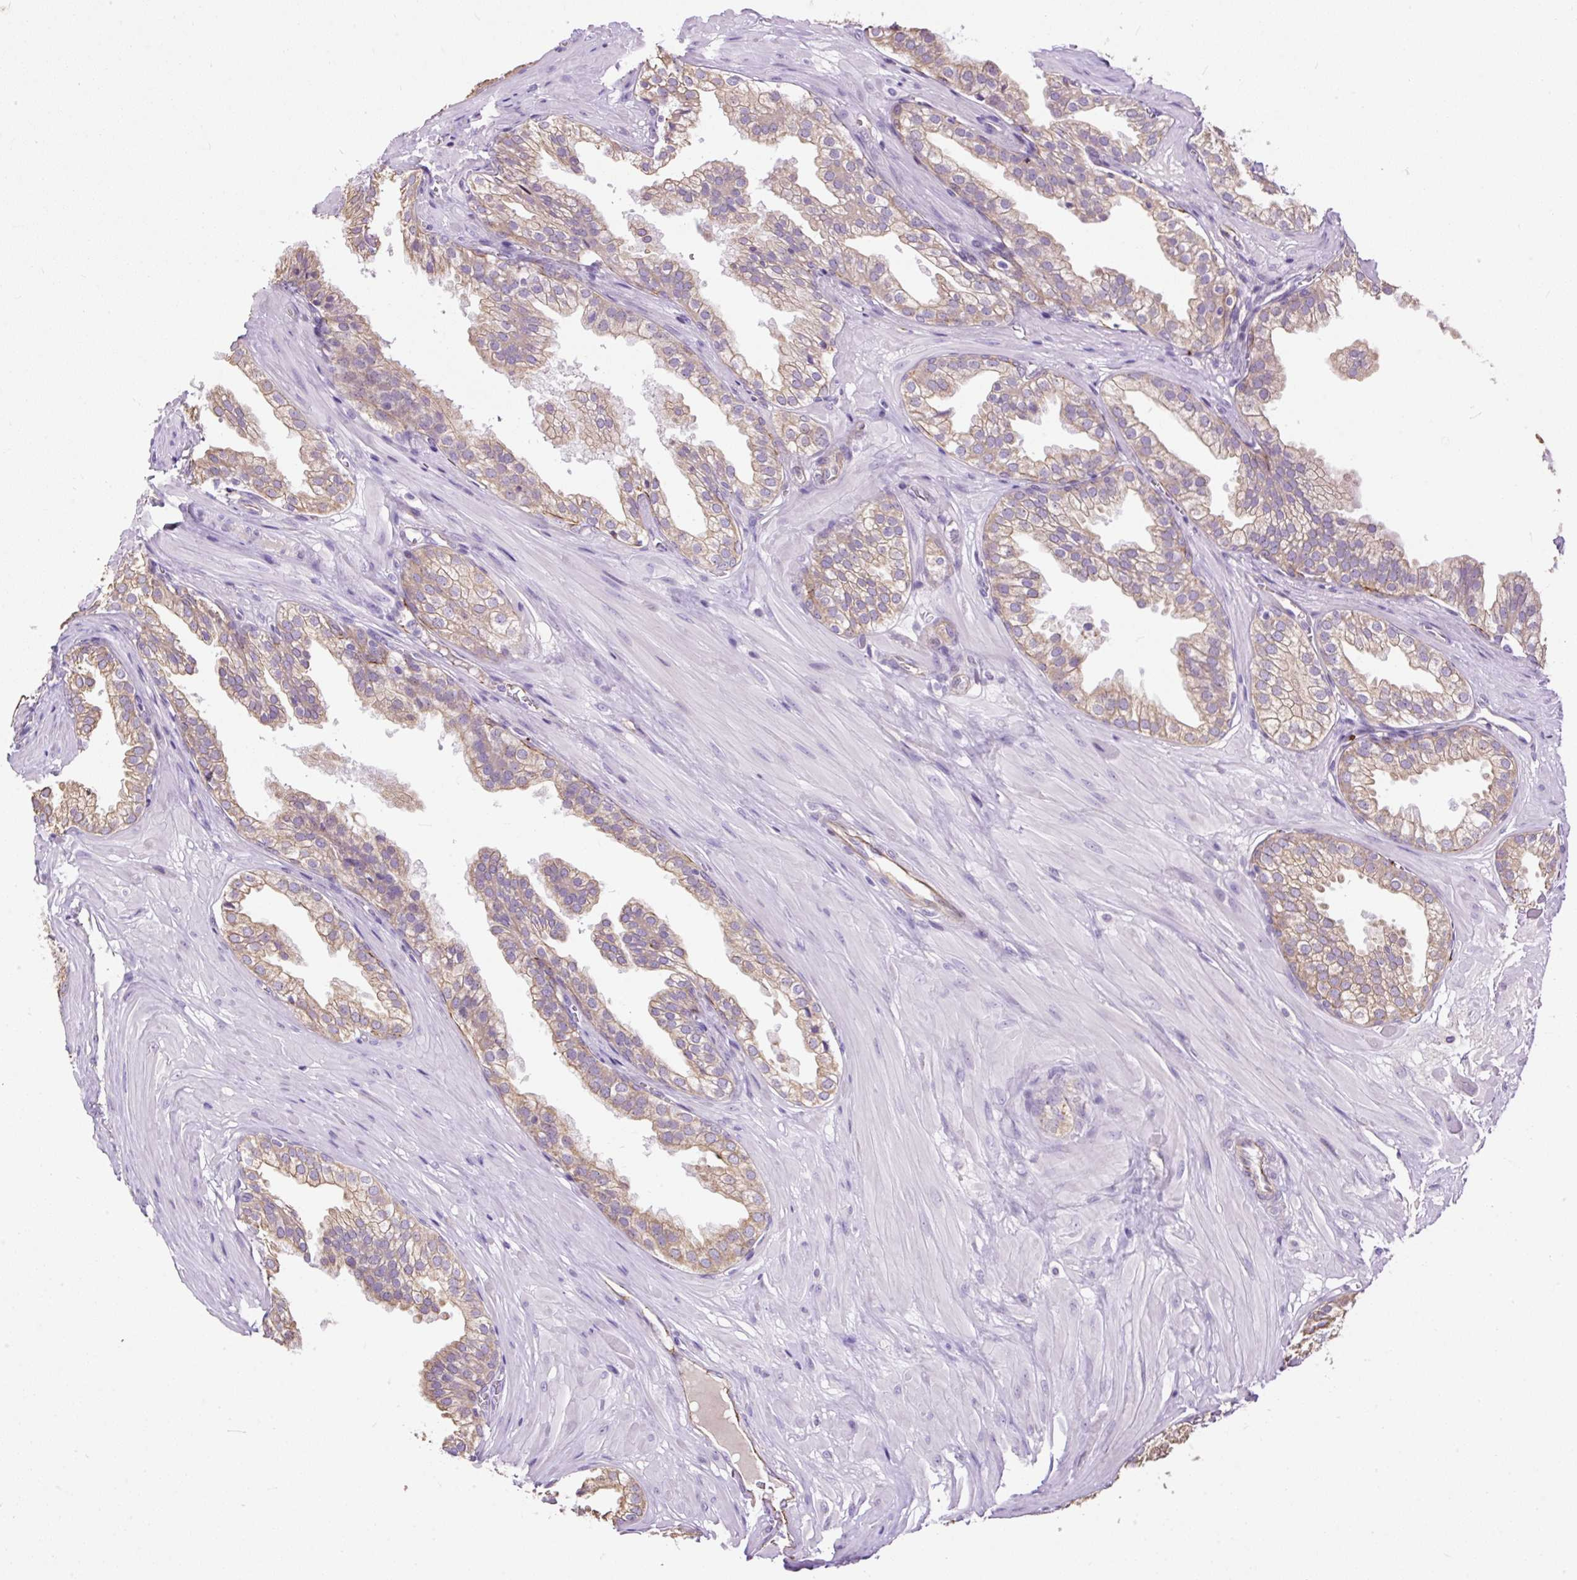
{"staining": {"intensity": "moderate", "quantity": "25%-75%", "location": "cytoplasmic/membranous"}, "tissue": "prostate", "cell_type": "Glandular cells", "image_type": "normal", "snomed": [{"axis": "morphology", "description": "Normal tissue, NOS"}, {"axis": "topography", "description": "Prostate"}, {"axis": "topography", "description": "Peripheral nerve tissue"}], "caption": "Brown immunohistochemical staining in unremarkable prostate demonstrates moderate cytoplasmic/membranous expression in about 25%-75% of glandular cells. (DAB = brown stain, brightfield microscopy at high magnification).", "gene": "MAGEB16", "patient": {"sex": "male", "age": 55}}